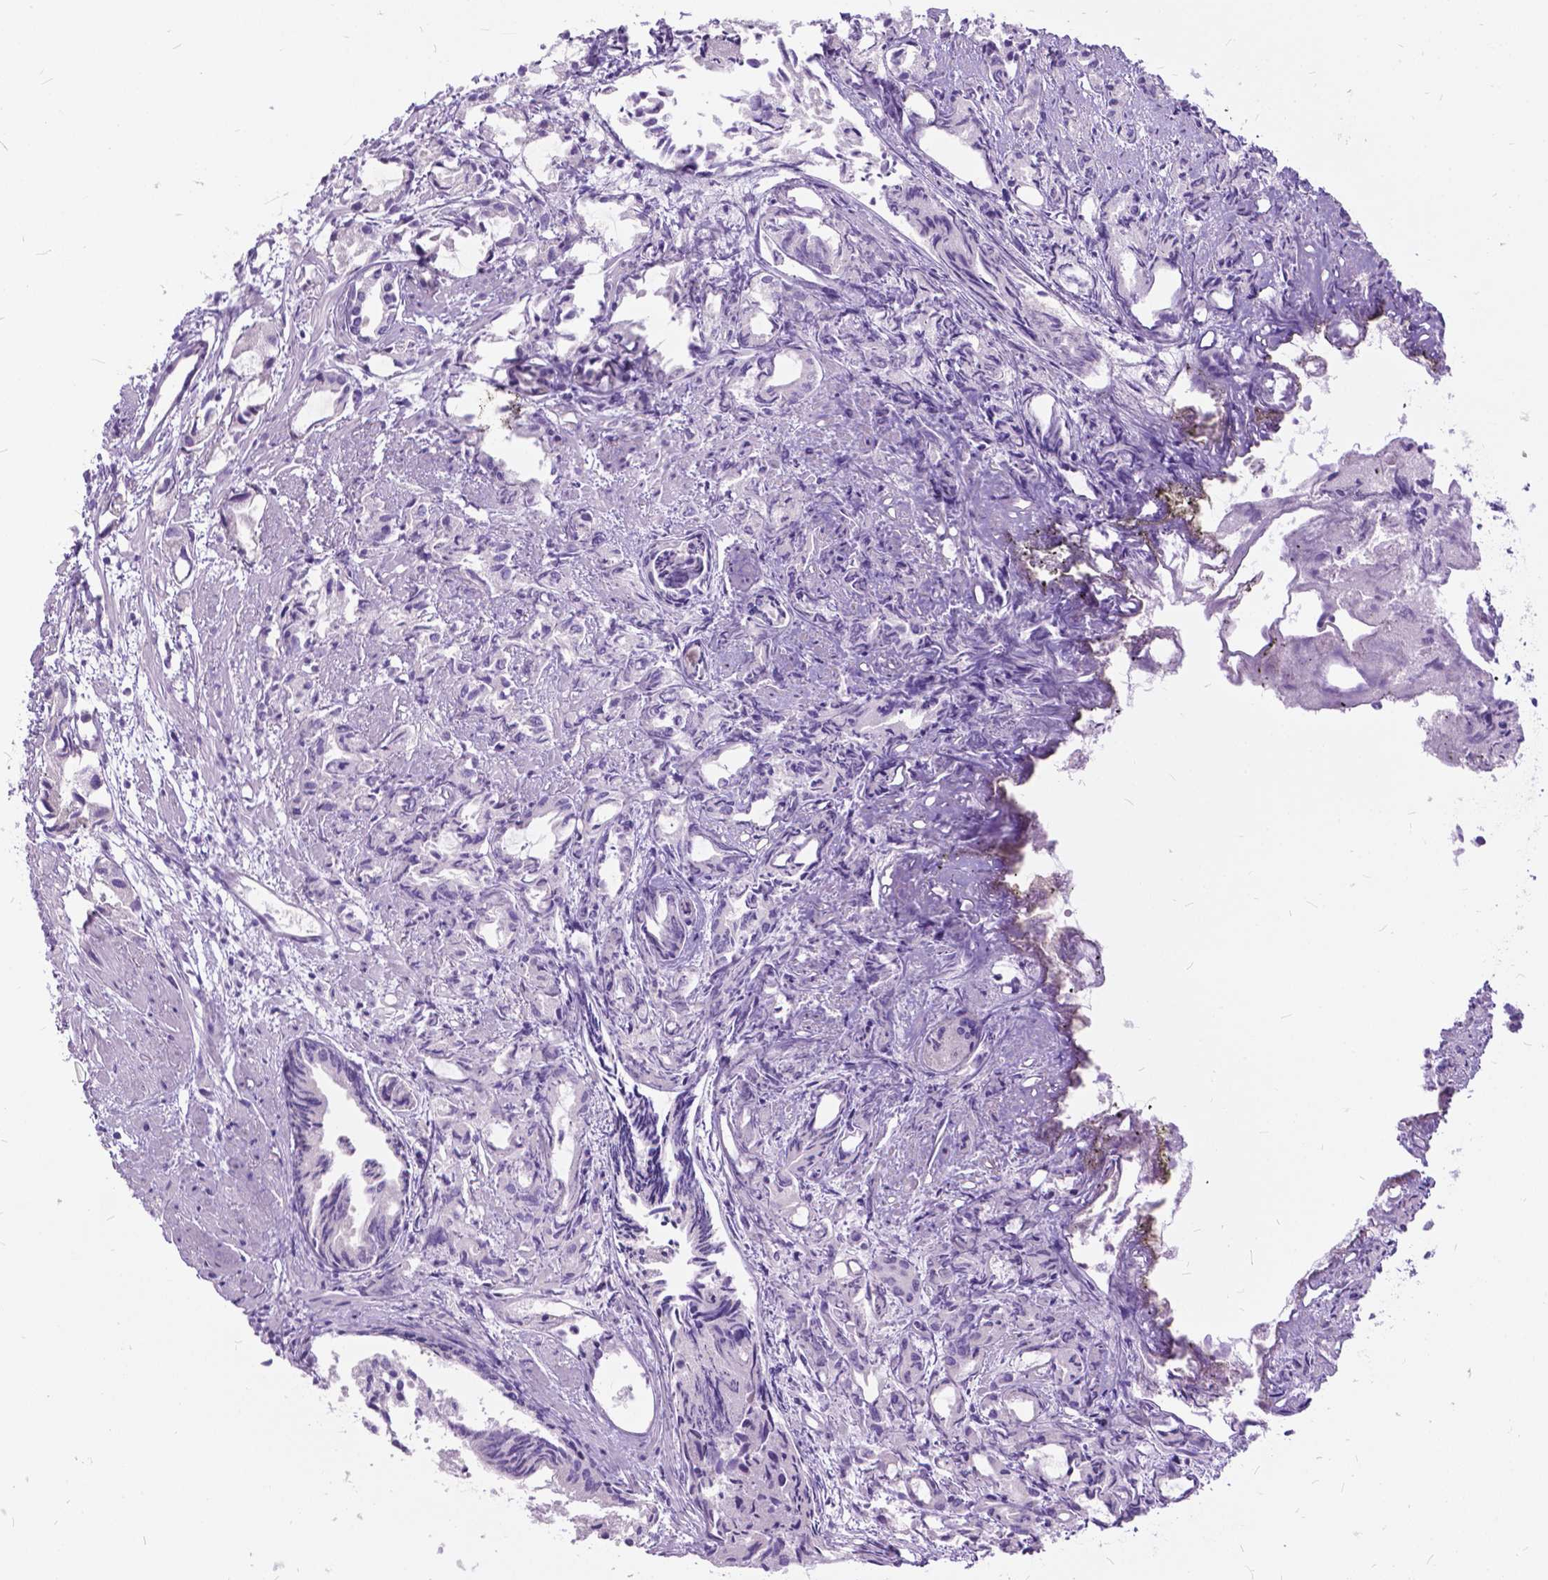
{"staining": {"intensity": "negative", "quantity": "none", "location": "none"}, "tissue": "prostate cancer", "cell_type": "Tumor cells", "image_type": "cancer", "snomed": [{"axis": "morphology", "description": "Adenocarcinoma, High grade"}, {"axis": "topography", "description": "Prostate"}], "caption": "Immunohistochemistry (IHC) image of human prostate cancer (adenocarcinoma (high-grade)) stained for a protein (brown), which exhibits no expression in tumor cells.", "gene": "FLT4", "patient": {"sex": "male", "age": 79}}